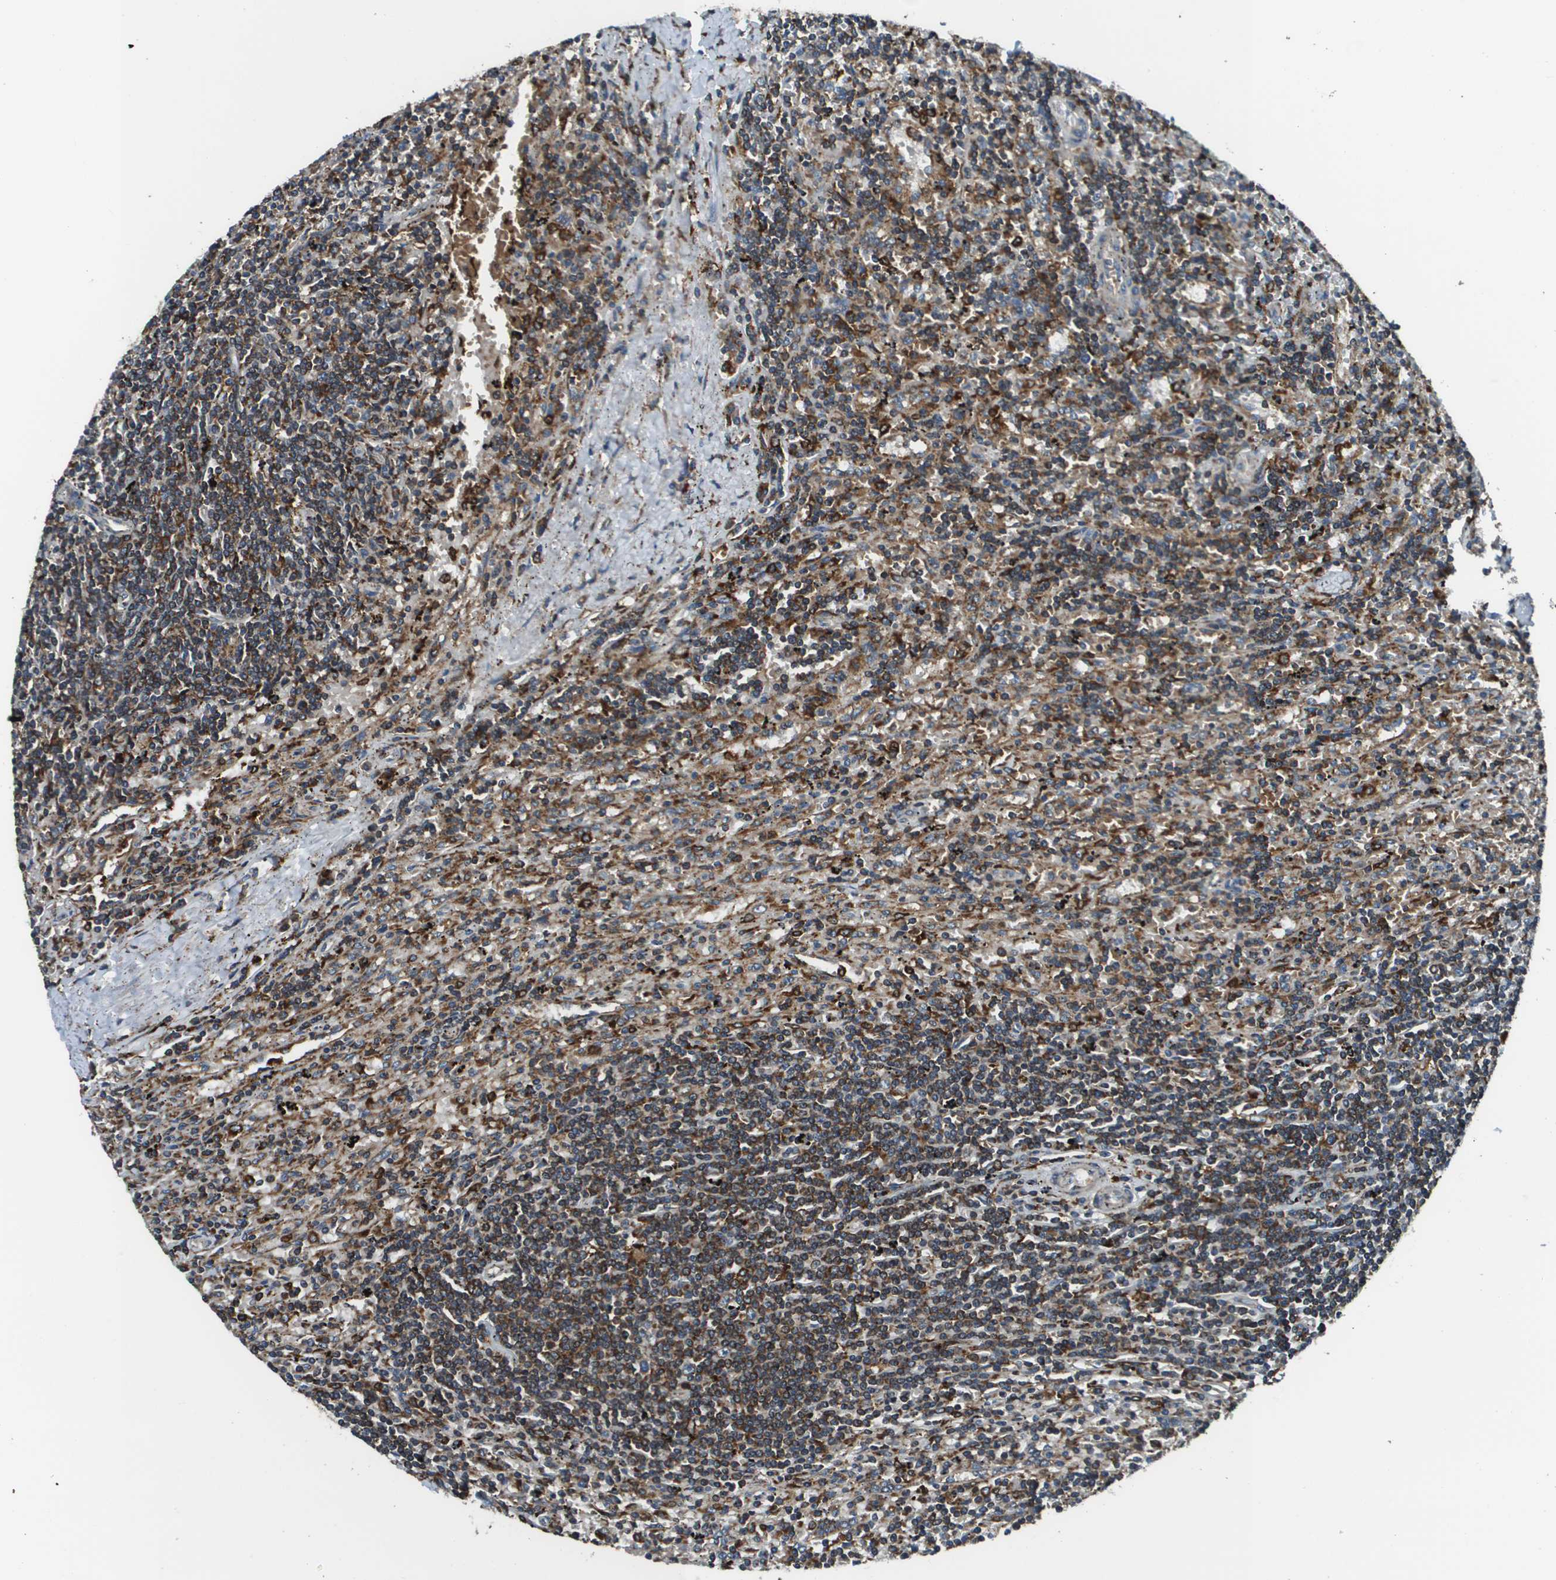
{"staining": {"intensity": "moderate", "quantity": "25%-75%", "location": "cytoplasmic/membranous"}, "tissue": "lymphoma", "cell_type": "Tumor cells", "image_type": "cancer", "snomed": [{"axis": "morphology", "description": "Malignant lymphoma, non-Hodgkin's type, Low grade"}, {"axis": "topography", "description": "Spleen"}], "caption": "Protein staining demonstrates moderate cytoplasmic/membranous positivity in about 25%-75% of tumor cells in low-grade malignant lymphoma, non-Hodgkin's type. The staining was performed using DAB (3,3'-diaminobenzidine) to visualize the protein expression in brown, while the nuclei were stained in blue with hematoxylin (Magnification: 20x).", "gene": "CNPY3", "patient": {"sex": "male", "age": 76}}